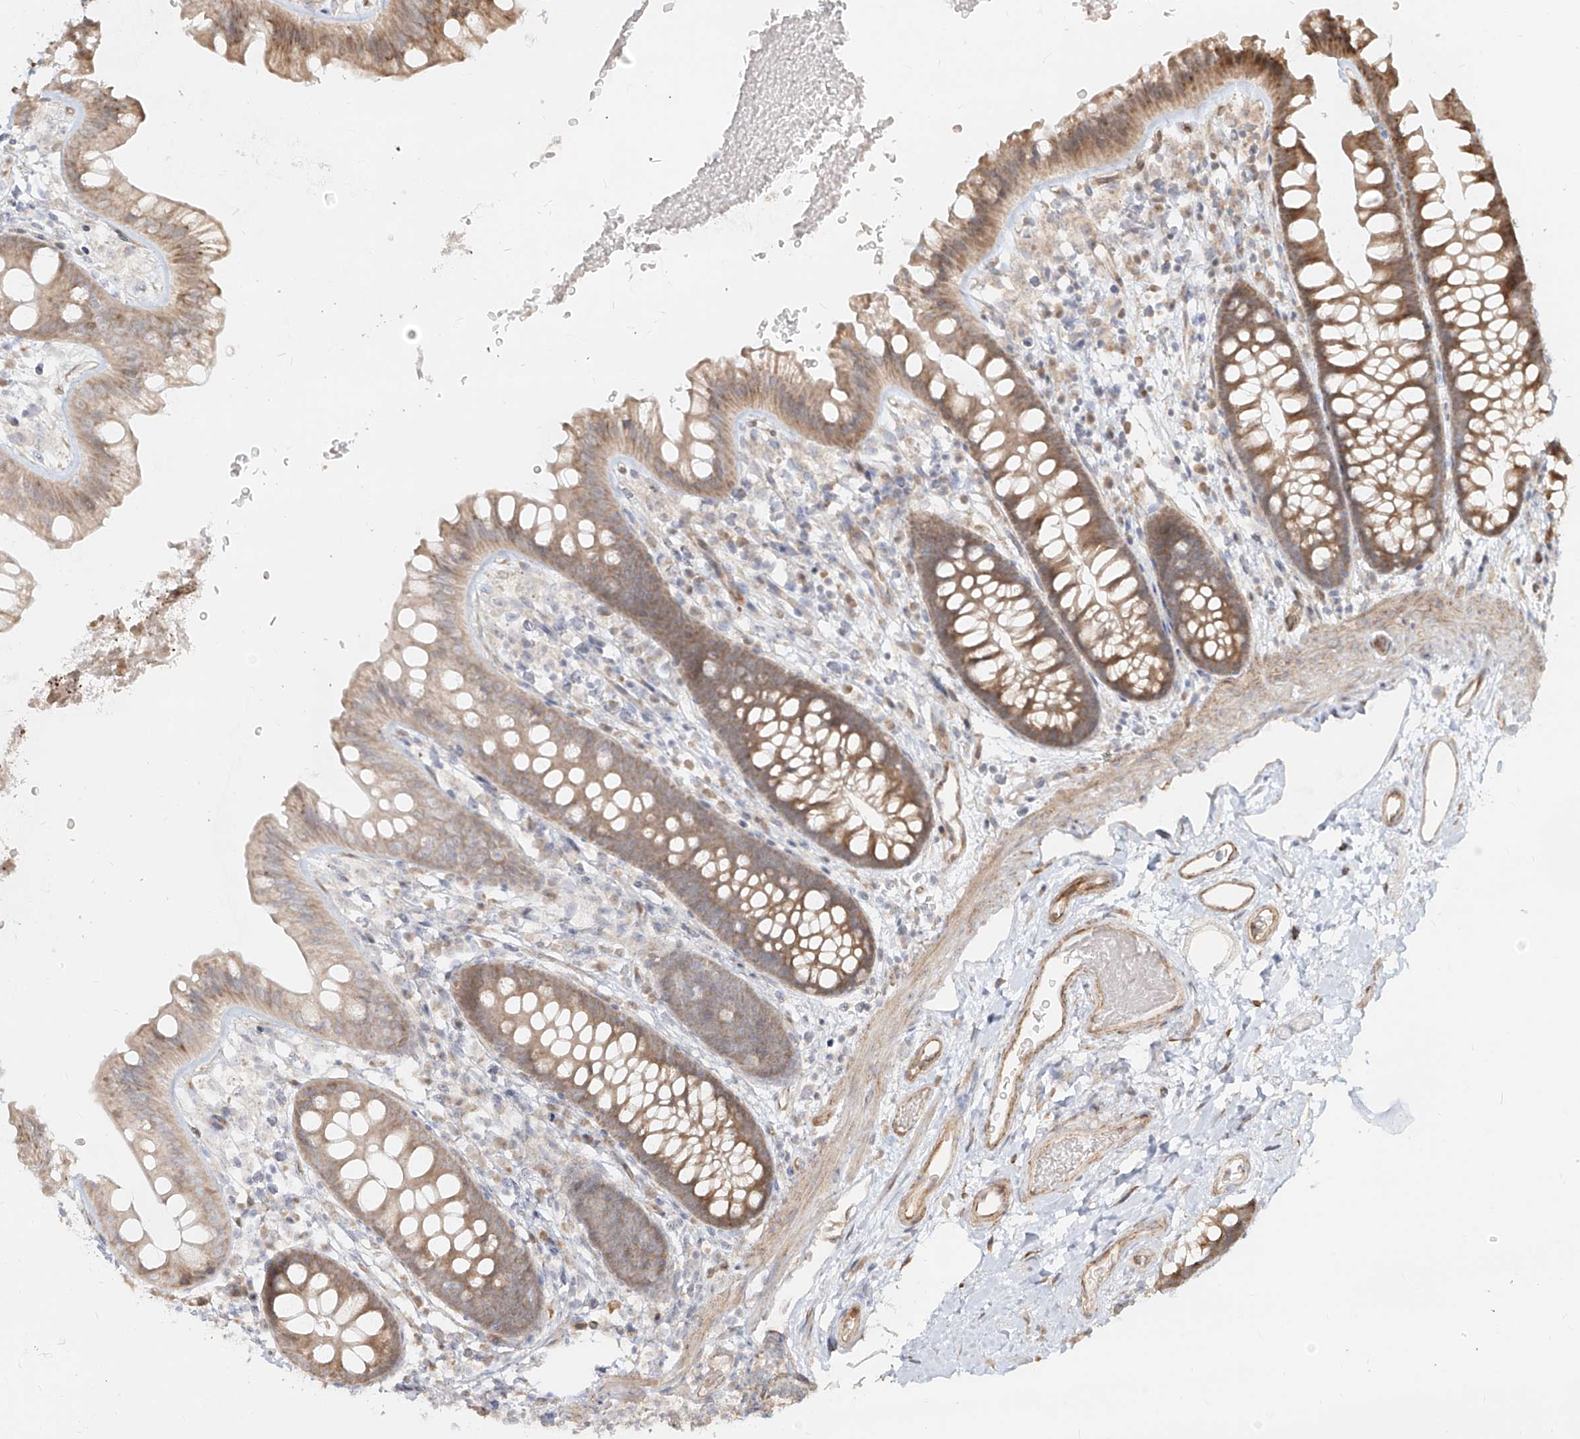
{"staining": {"intensity": "moderate", "quantity": ">75%", "location": "cytoplasmic/membranous"}, "tissue": "colon", "cell_type": "Endothelial cells", "image_type": "normal", "snomed": [{"axis": "morphology", "description": "Normal tissue, NOS"}, {"axis": "topography", "description": "Colon"}], "caption": "Human colon stained for a protein (brown) reveals moderate cytoplasmic/membranous positive staining in about >75% of endothelial cells.", "gene": "UBE2K", "patient": {"sex": "female", "age": 62}}